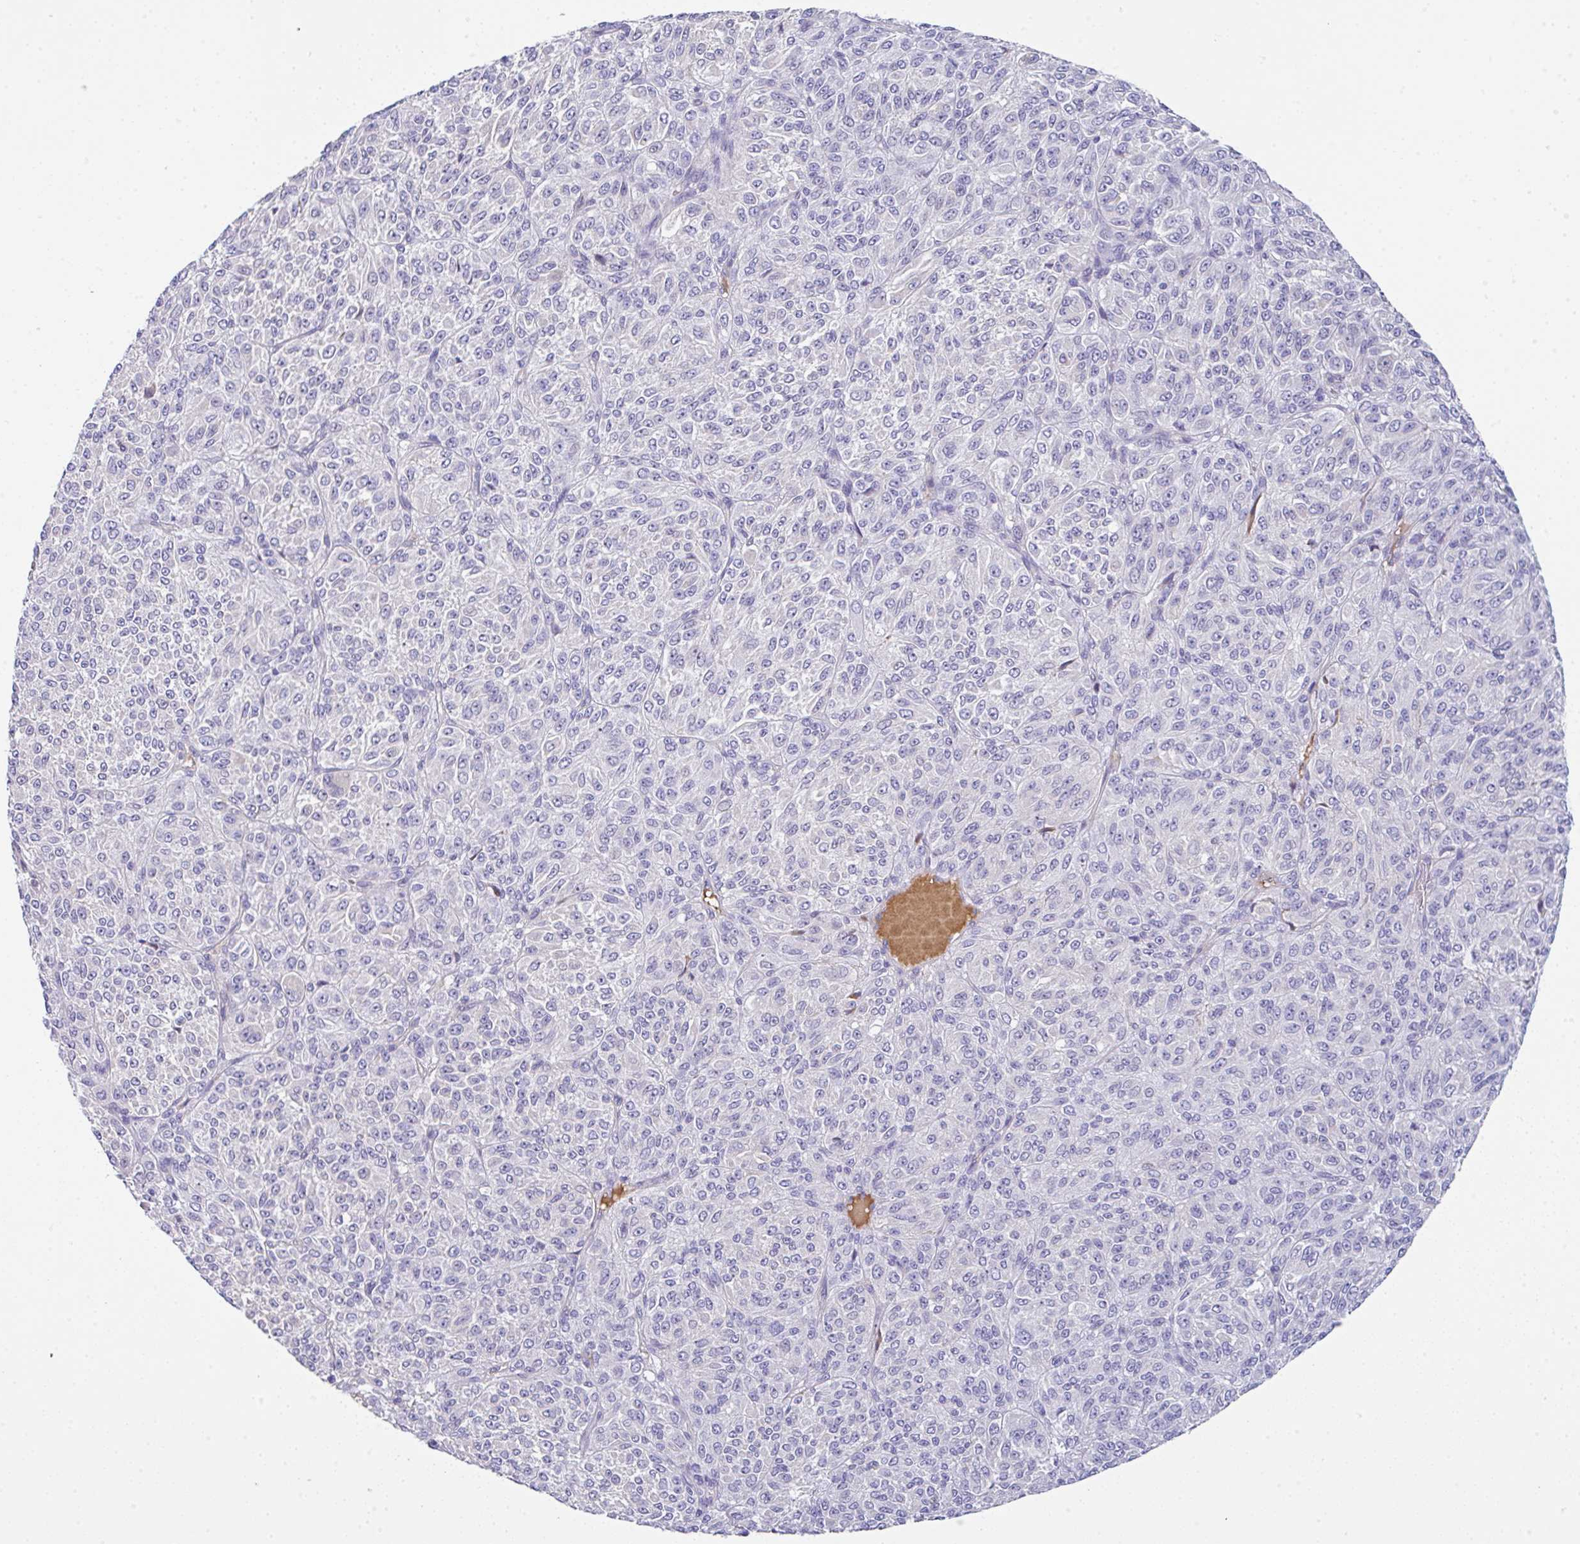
{"staining": {"intensity": "negative", "quantity": "none", "location": "none"}, "tissue": "melanoma", "cell_type": "Tumor cells", "image_type": "cancer", "snomed": [{"axis": "morphology", "description": "Malignant melanoma, Metastatic site"}, {"axis": "topography", "description": "Brain"}], "caption": "Immunohistochemistry (IHC) histopathology image of human malignant melanoma (metastatic site) stained for a protein (brown), which exhibits no staining in tumor cells.", "gene": "SERPINE3", "patient": {"sex": "female", "age": 56}}